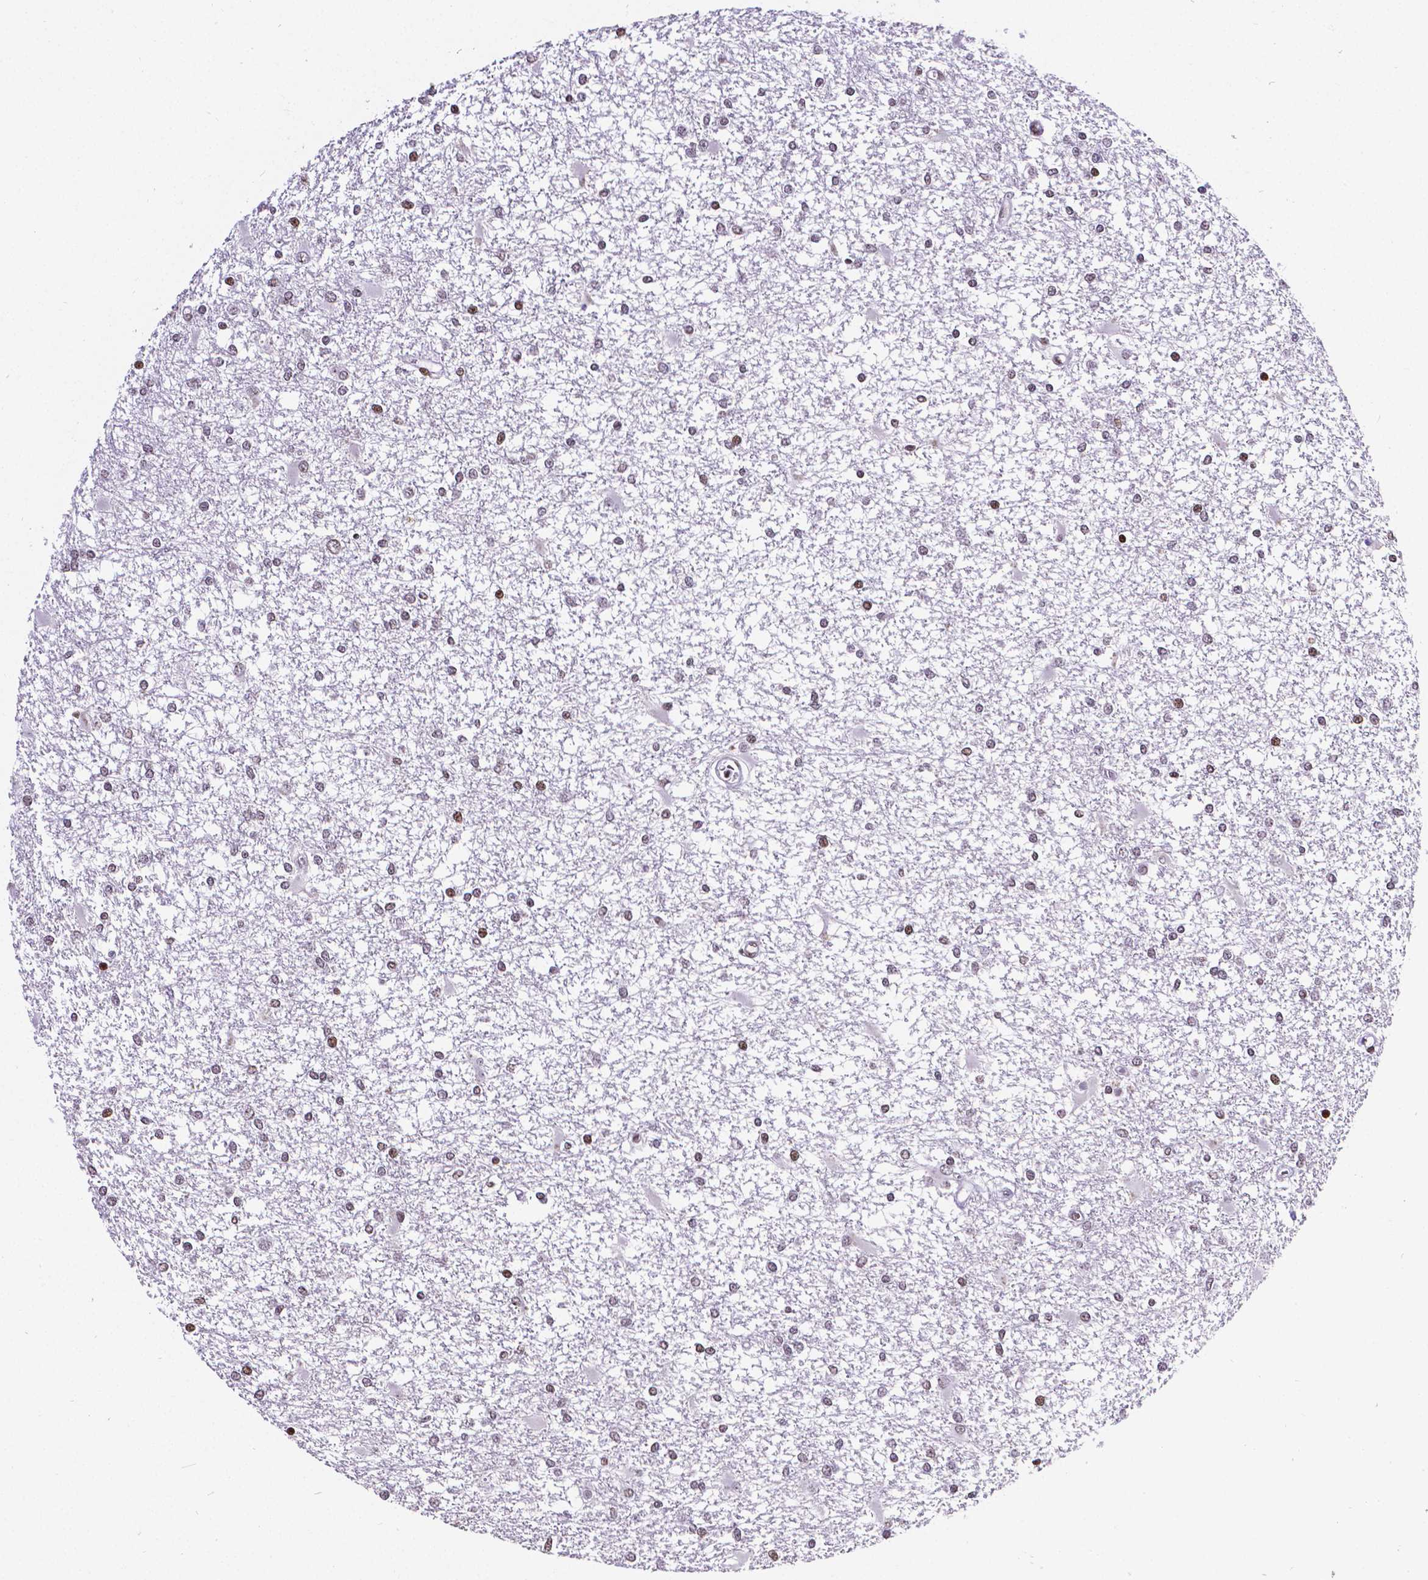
{"staining": {"intensity": "moderate", "quantity": "25%-75%", "location": "nuclear"}, "tissue": "glioma", "cell_type": "Tumor cells", "image_type": "cancer", "snomed": [{"axis": "morphology", "description": "Glioma, malignant, High grade"}, {"axis": "topography", "description": "Cerebral cortex"}], "caption": "A medium amount of moderate nuclear staining is identified in about 25%-75% of tumor cells in malignant glioma (high-grade) tissue. Nuclei are stained in blue.", "gene": "CTCF", "patient": {"sex": "male", "age": 79}}